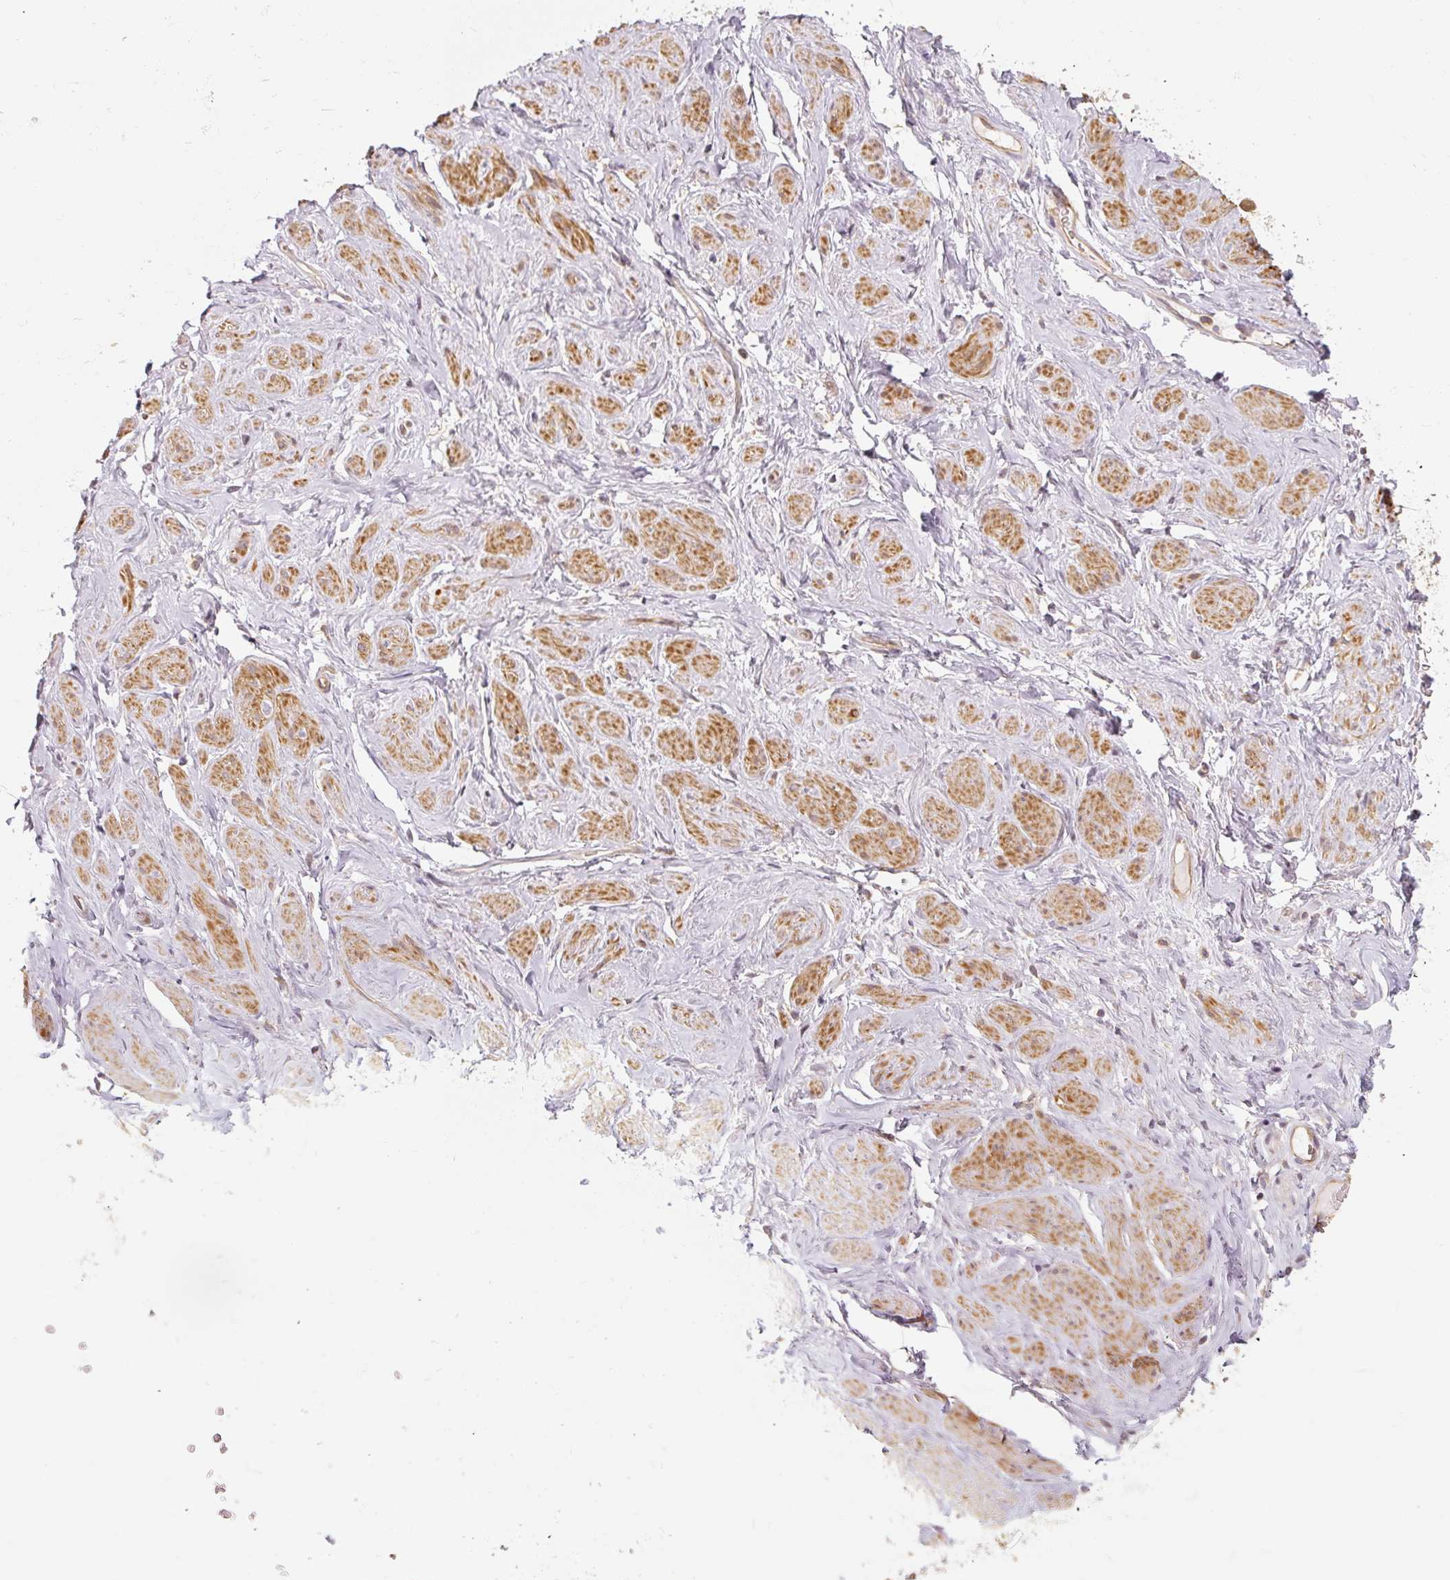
{"staining": {"intensity": "moderate", "quantity": "25%-75%", "location": "cytoplasmic/membranous"}, "tissue": "adipose tissue", "cell_type": "Adipocytes", "image_type": "normal", "snomed": [{"axis": "morphology", "description": "Normal tissue, NOS"}, {"axis": "topography", "description": "Vagina"}, {"axis": "topography", "description": "Peripheral nerve tissue"}], "caption": "Immunohistochemical staining of benign adipose tissue demonstrates moderate cytoplasmic/membranous protein positivity in about 25%-75% of adipocytes.", "gene": "RB1CC1", "patient": {"sex": "female", "age": 71}}